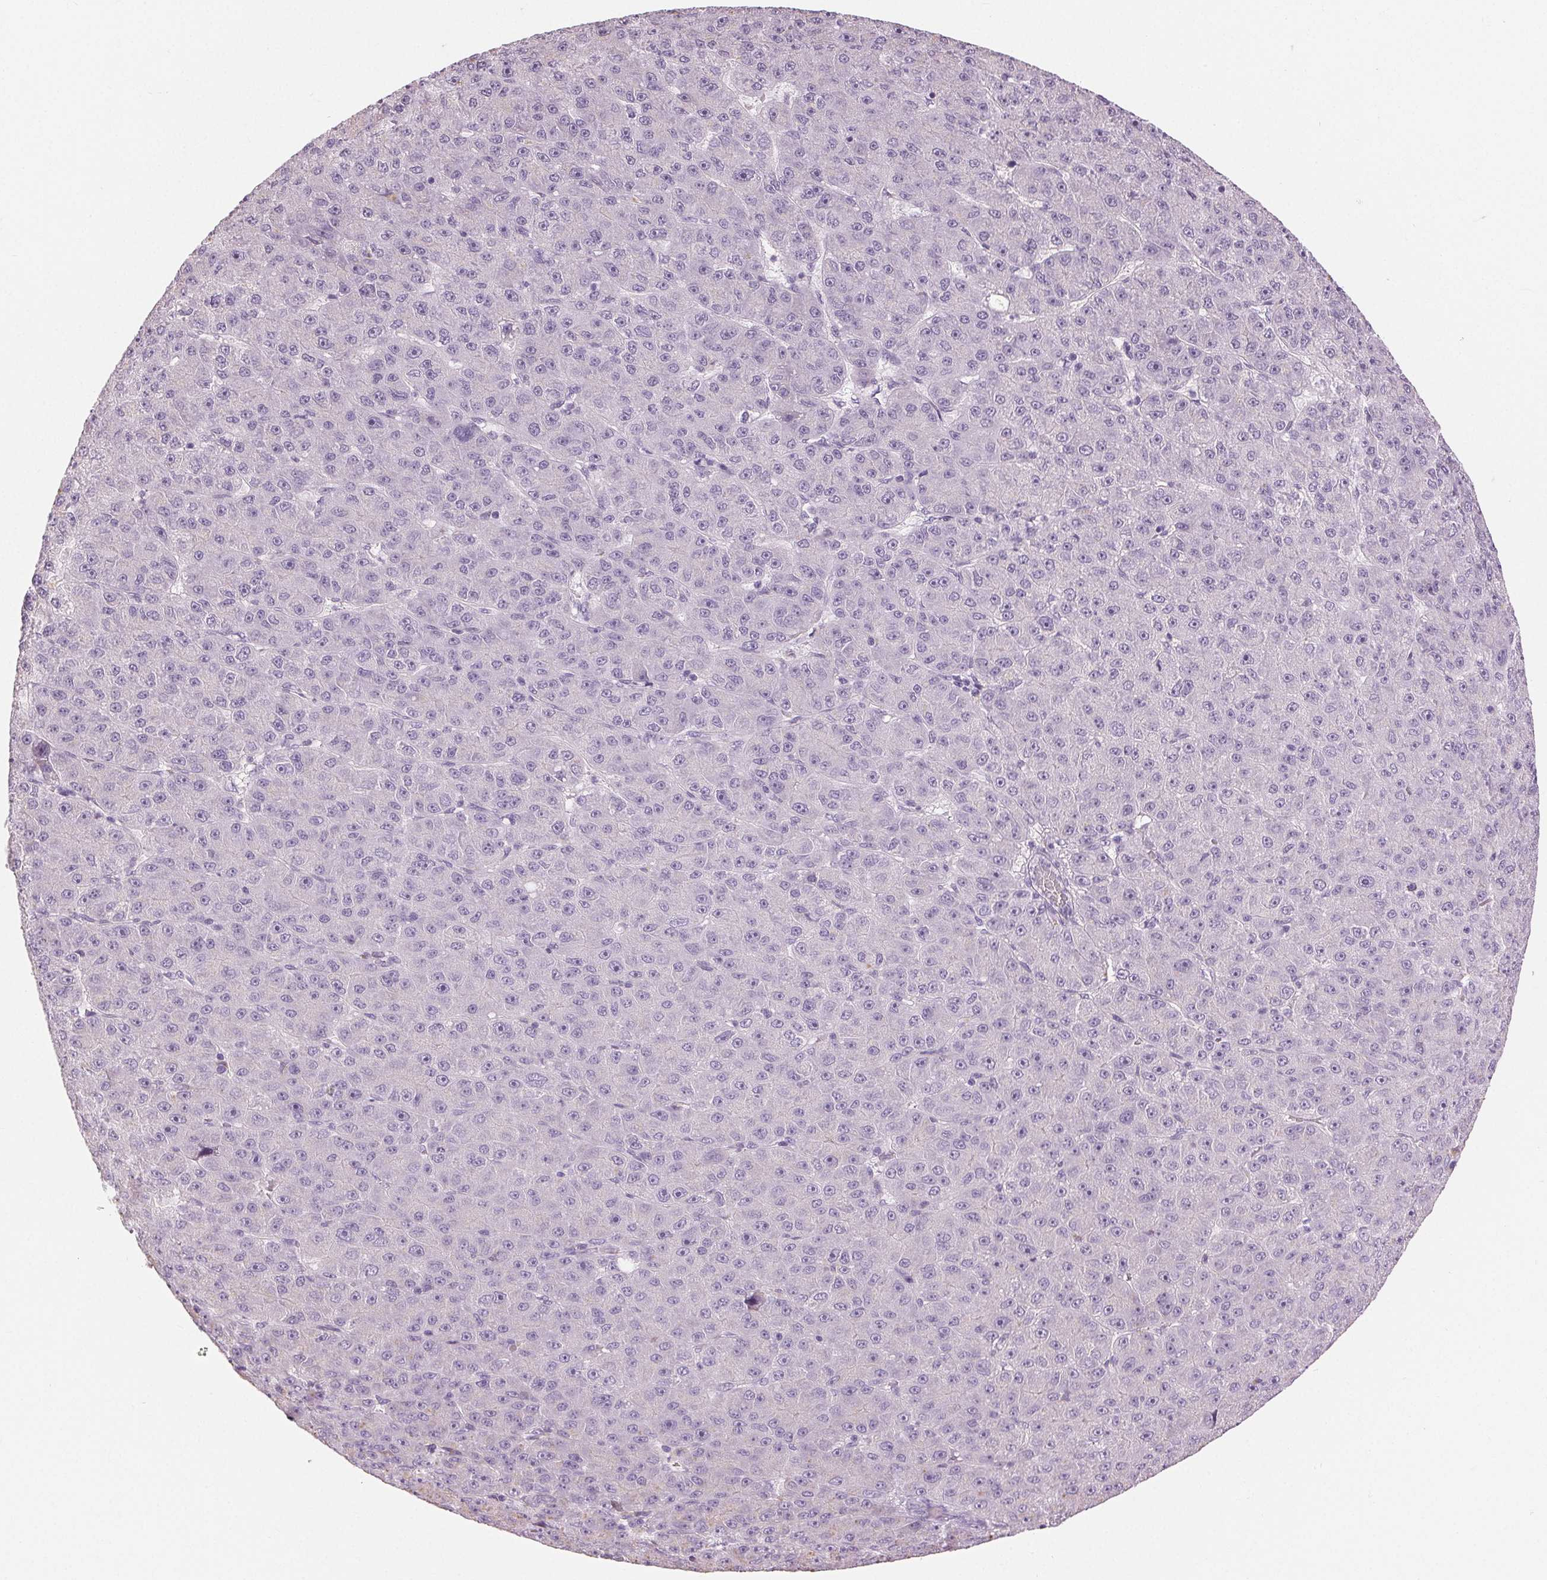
{"staining": {"intensity": "negative", "quantity": "none", "location": "none"}, "tissue": "liver cancer", "cell_type": "Tumor cells", "image_type": "cancer", "snomed": [{"axis": "morphology", "description": "Carcinoma, Hepatocellular, NOS"}, {"axis": "topography", "description": "Liver"}], "caption": "High magnification brightfield microscopy of hepatocellular carcinoma (liver) stained with DAB (3,3'-diaminobenzidine) (brown) and counterstained with hematoxylin (blue): tumor cells show no significant positivity.", "gene": "MISP", "patient": {"sex": "male", "age": 67}}